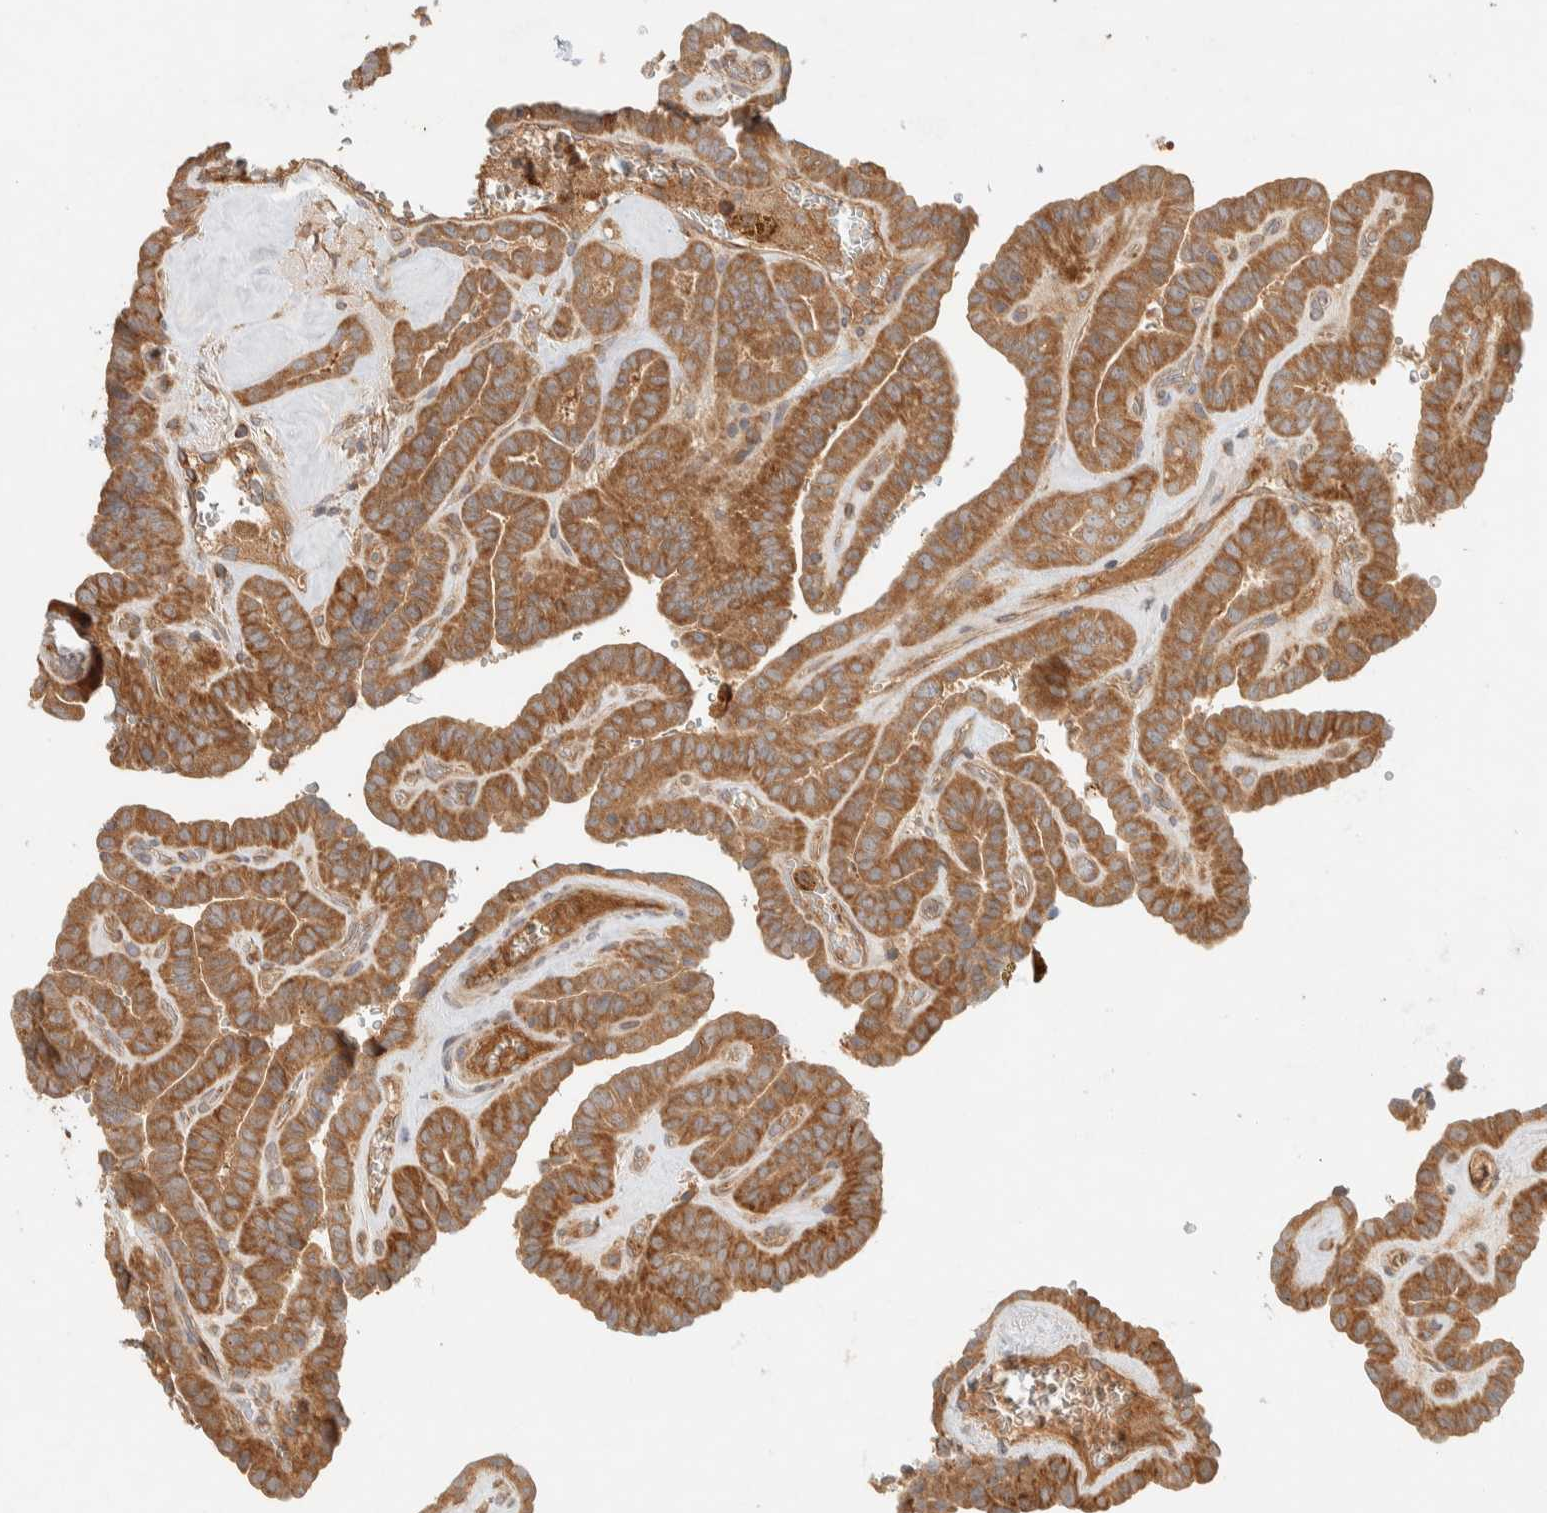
{"staining": {"intensity": "moderate", "quantity": ">75%", "location": "cytoplasmic/membranous"}, "tissue": "thyroid cancer", "cell_type": "Tumor cells", "image_type": "cancer", "snomed": [{"axis": "morphology", "description": "Papillary adenocarcinoma, NOS"}, {"axis": "topography", "description": "Thyroid gland"}], "caption": "Thyroid cancer was stained to show a protein in brown. There is medium levels of moderate cytoplasmic/membranous staining in approximately >75% of tumor cells.", "gene": "FAM167A", "patient": {"sex": "male", "age": 77}}